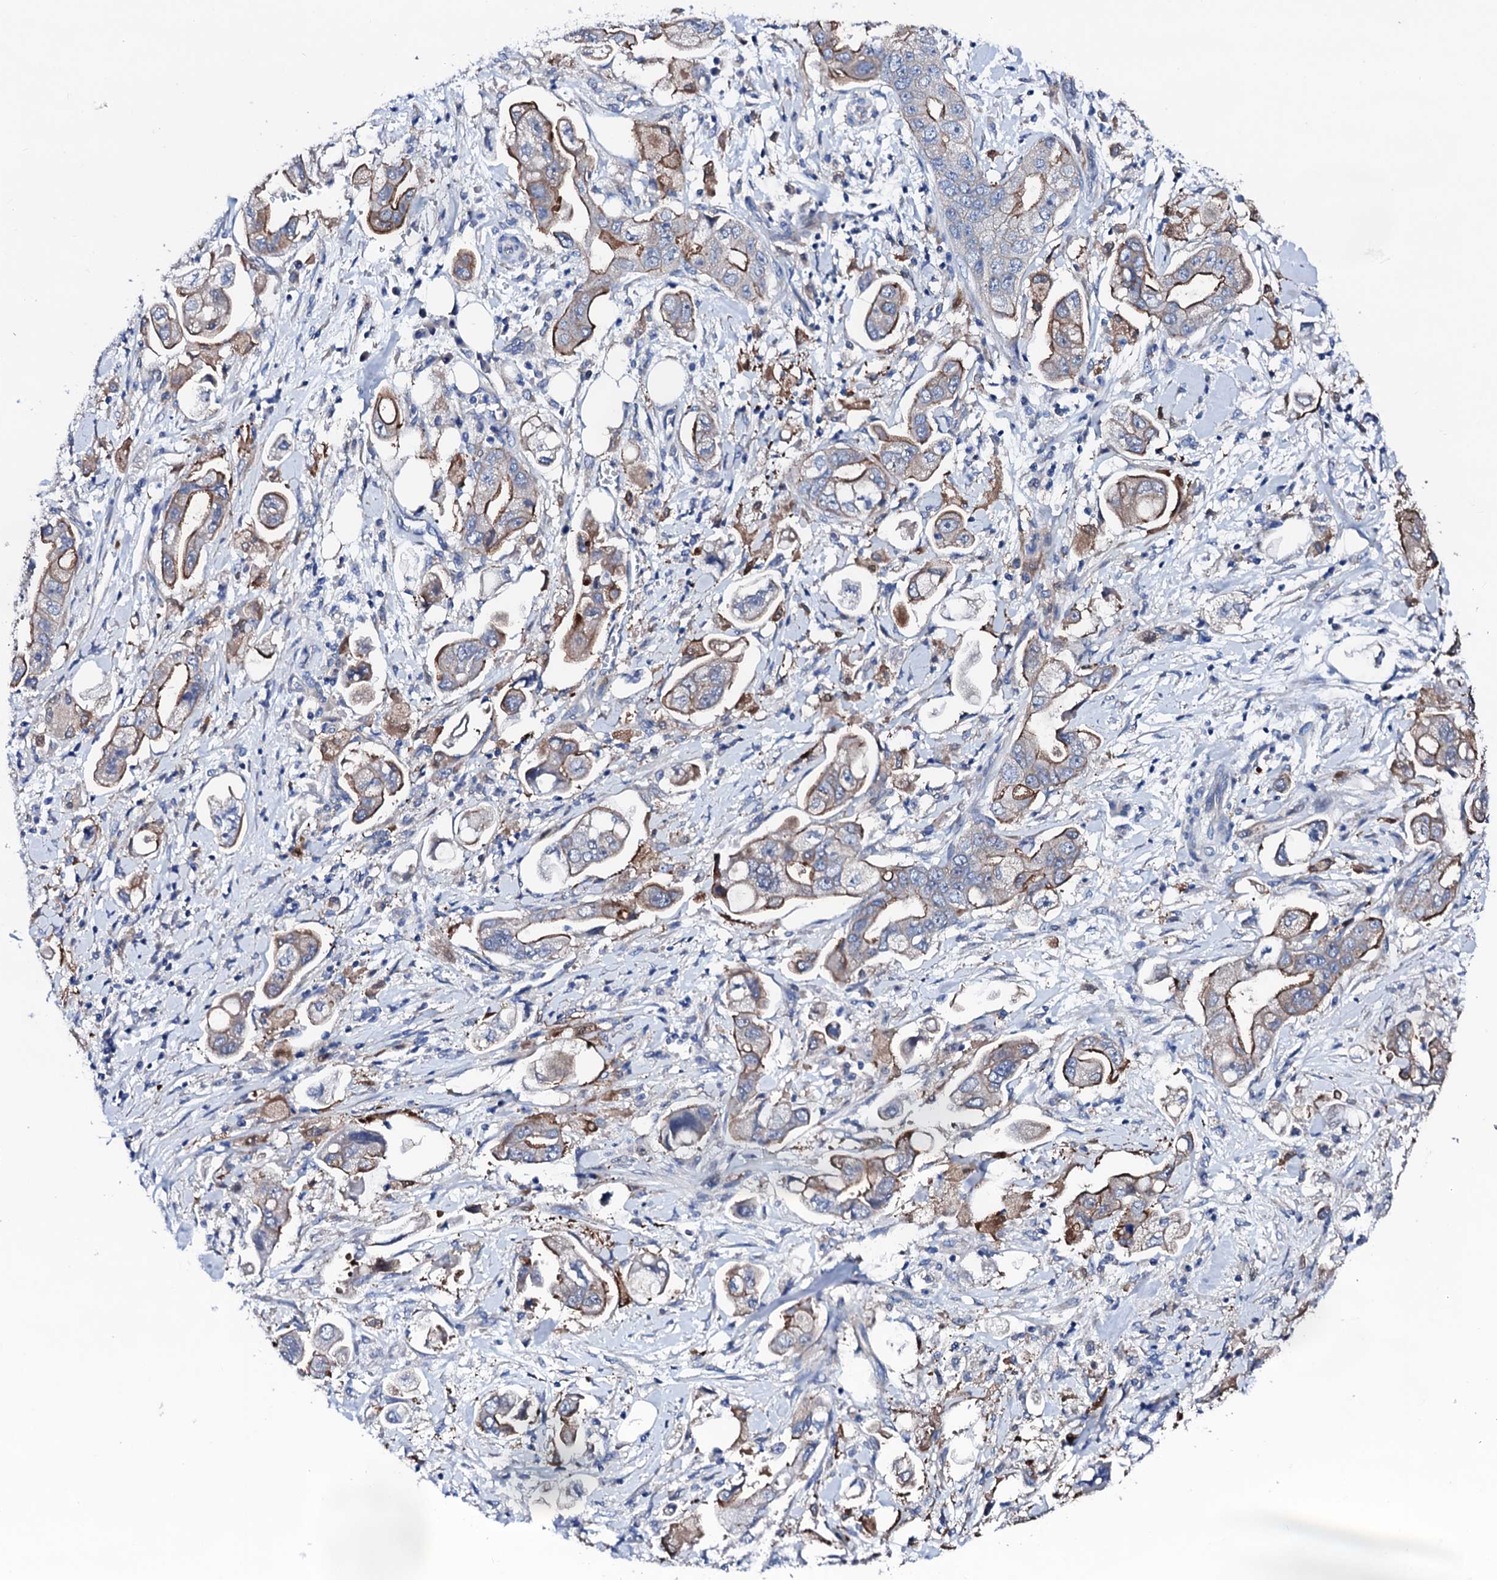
{"staining": {"intensity": "moderate", "quantity": "25%-75%", "location": "cytoplasmic/membranous"}, "tissue": "stomach cancer", "cell_type": "Tumor cells", "image_type": "cancer", "snomed": [{"axis": "morphology", "description": "Adenocarcinoma, NOS"}, {"axis": "topography", "description": "Stomach"}], "caption": "Moderate cytoplasmic/membranous protein expression is seen in about 25%-75% of tumor cells in stomach cancer (adenocarcinoma).", "gene": "TRDN", "patient": {"sex": "male", "age": 62}}